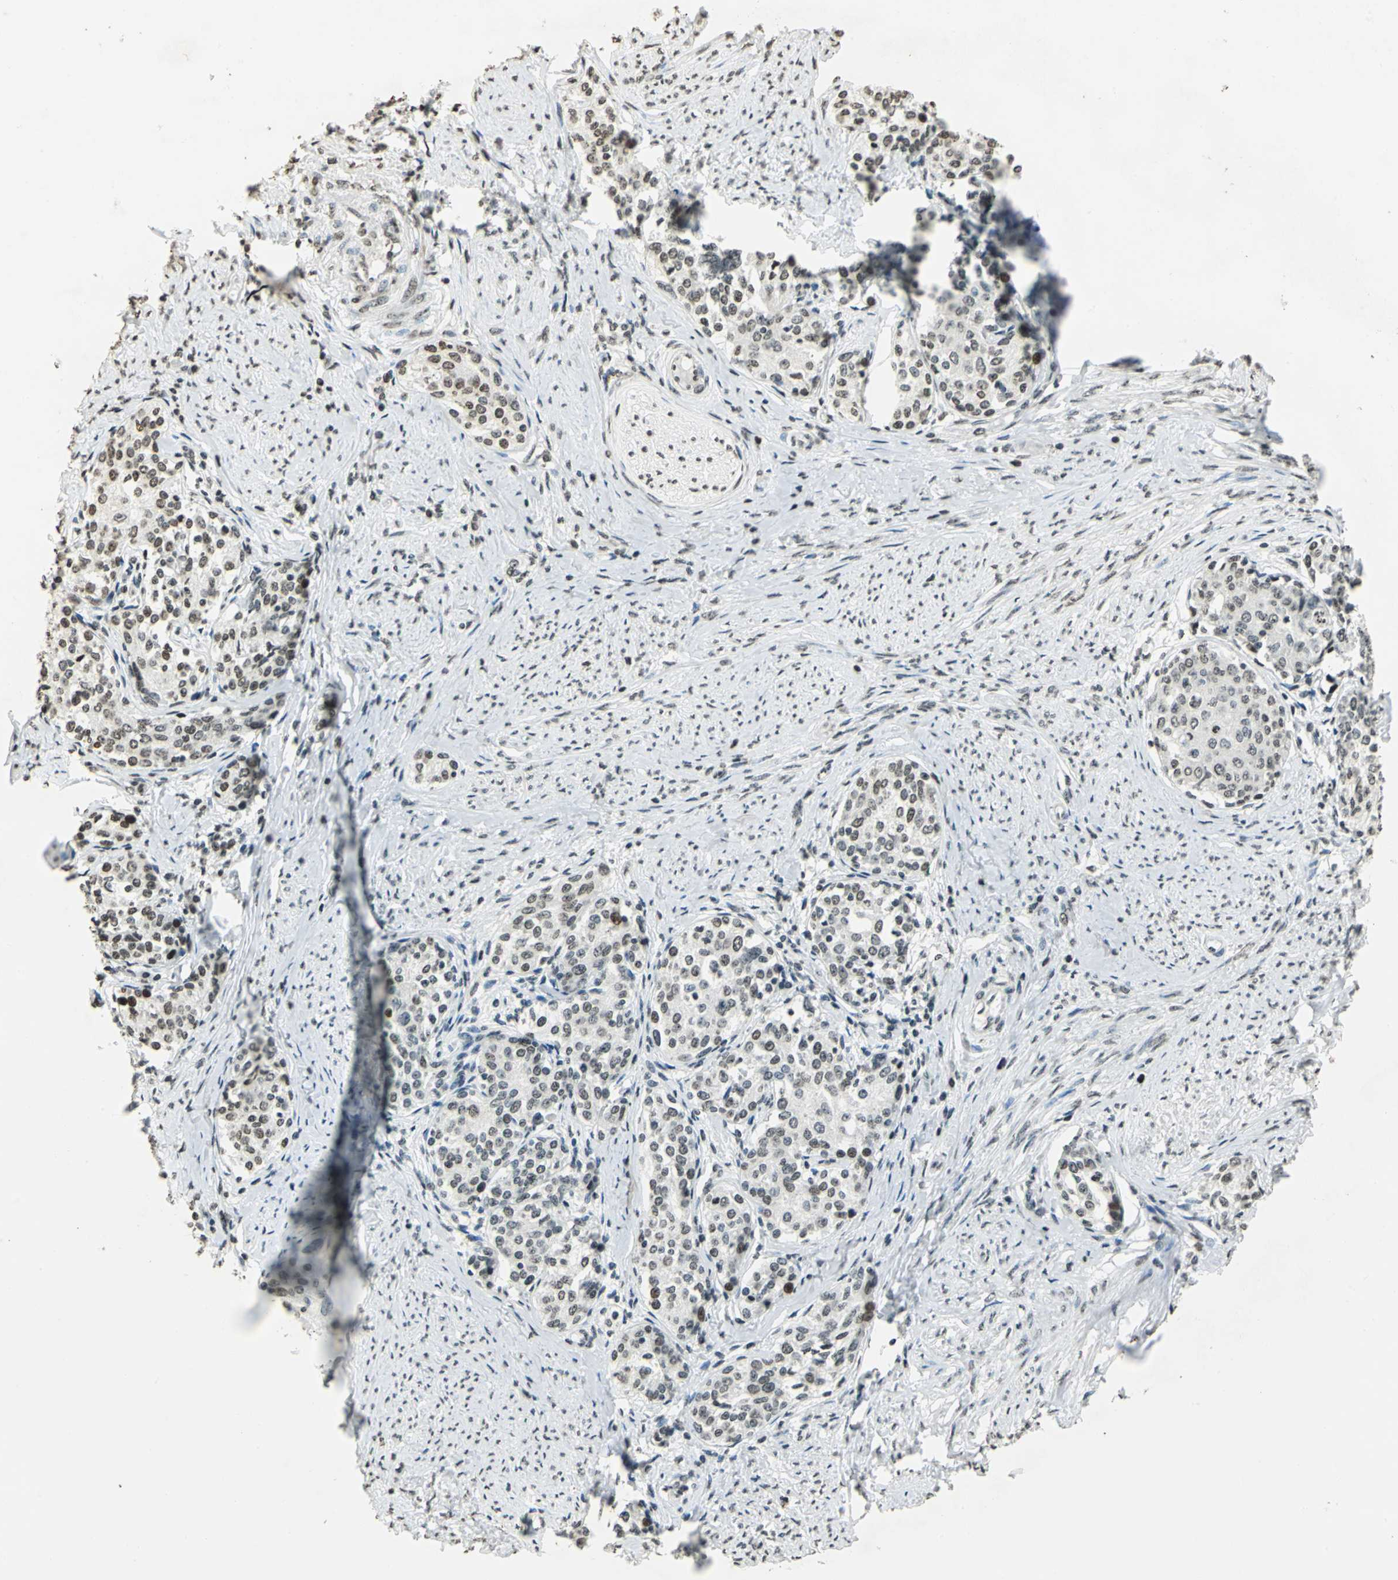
{"staining": {"intensity": "moderate", "quantity": ">75%", "location": "nuclear"}, "tissue": "cervical cancer", "cell_type": "Tumor cells", "image_type": "cancer", "snomed": [{"axis": "morphology", "description": "Squamous cell carcinoma, NOS"}, {"axis": "morphology", "description": "Adenocarcinoma, NOS"}, {"axis": "topography", "description": "Cervix"}], "caption": "A micrograph showing moderate nuclear expression in about >75% of tumor cells in squamous cell carcinoma (cervical), as visualized by brown immunohistochemical staining.", "gene": "MCM4", "patient": {"sex": "female", "age": 52}}